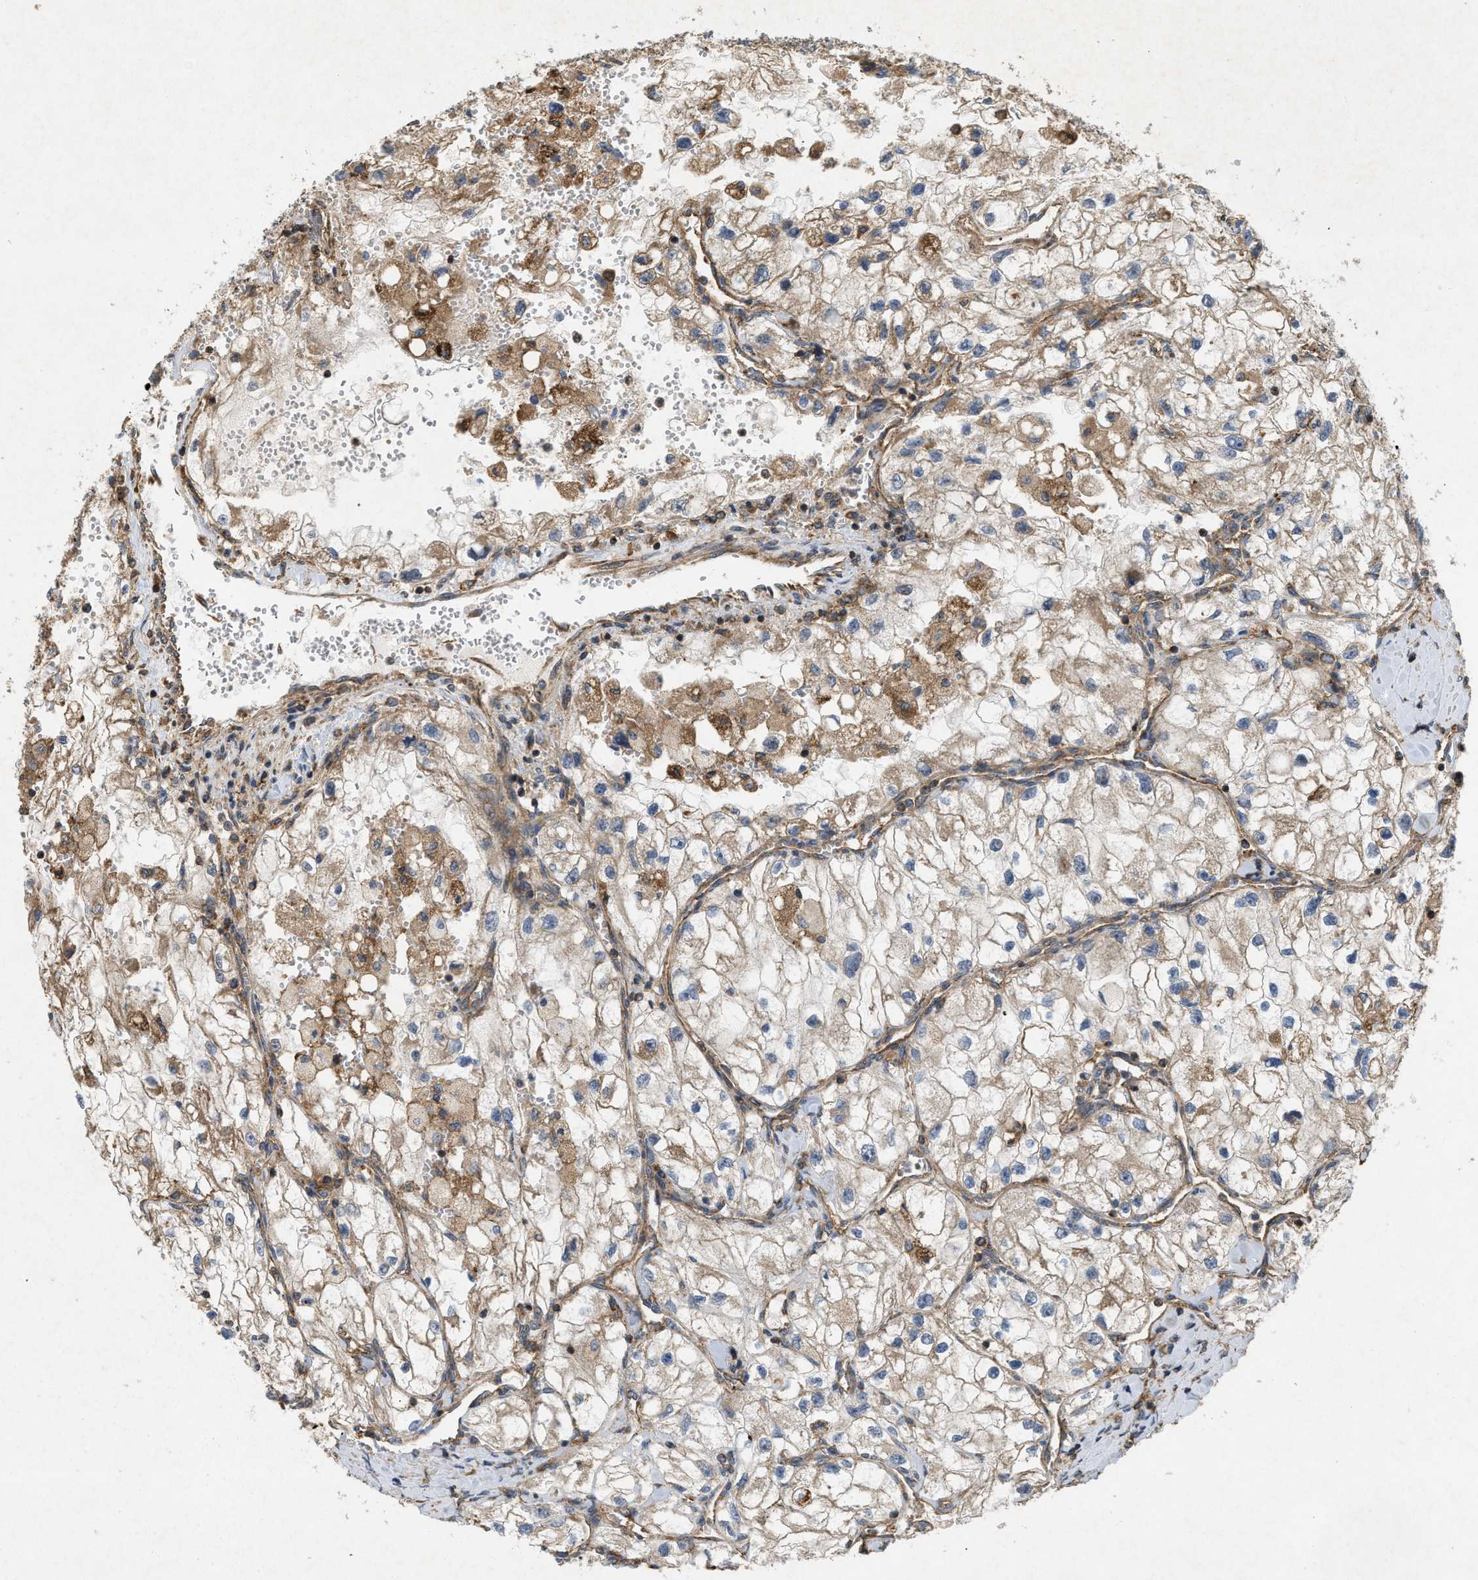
{"staining": {"intensity": "moderate", "quantity": "25%-75%", "location": "cytoplasmic/membranous"}, "tissue": "renal cancer", "cell_type": "Tumor cells", "image_type": "cancer", "snomed": [{"axis": "morphology", "description": "Adenocarcinoma, NOS"}, {"axis": "topography", "description": "Kidney"}], "caption": "Immunohistochemistry (IHC) micrograph of renal adenocarcinoma stained for a protein (brown), which shows medium levels of moderate cytoplasmic/membranous positivity in approximately 25%-75% of tumor cells.", "gene": "GNB4", "patient": {"sex": "female", "age": 70}}